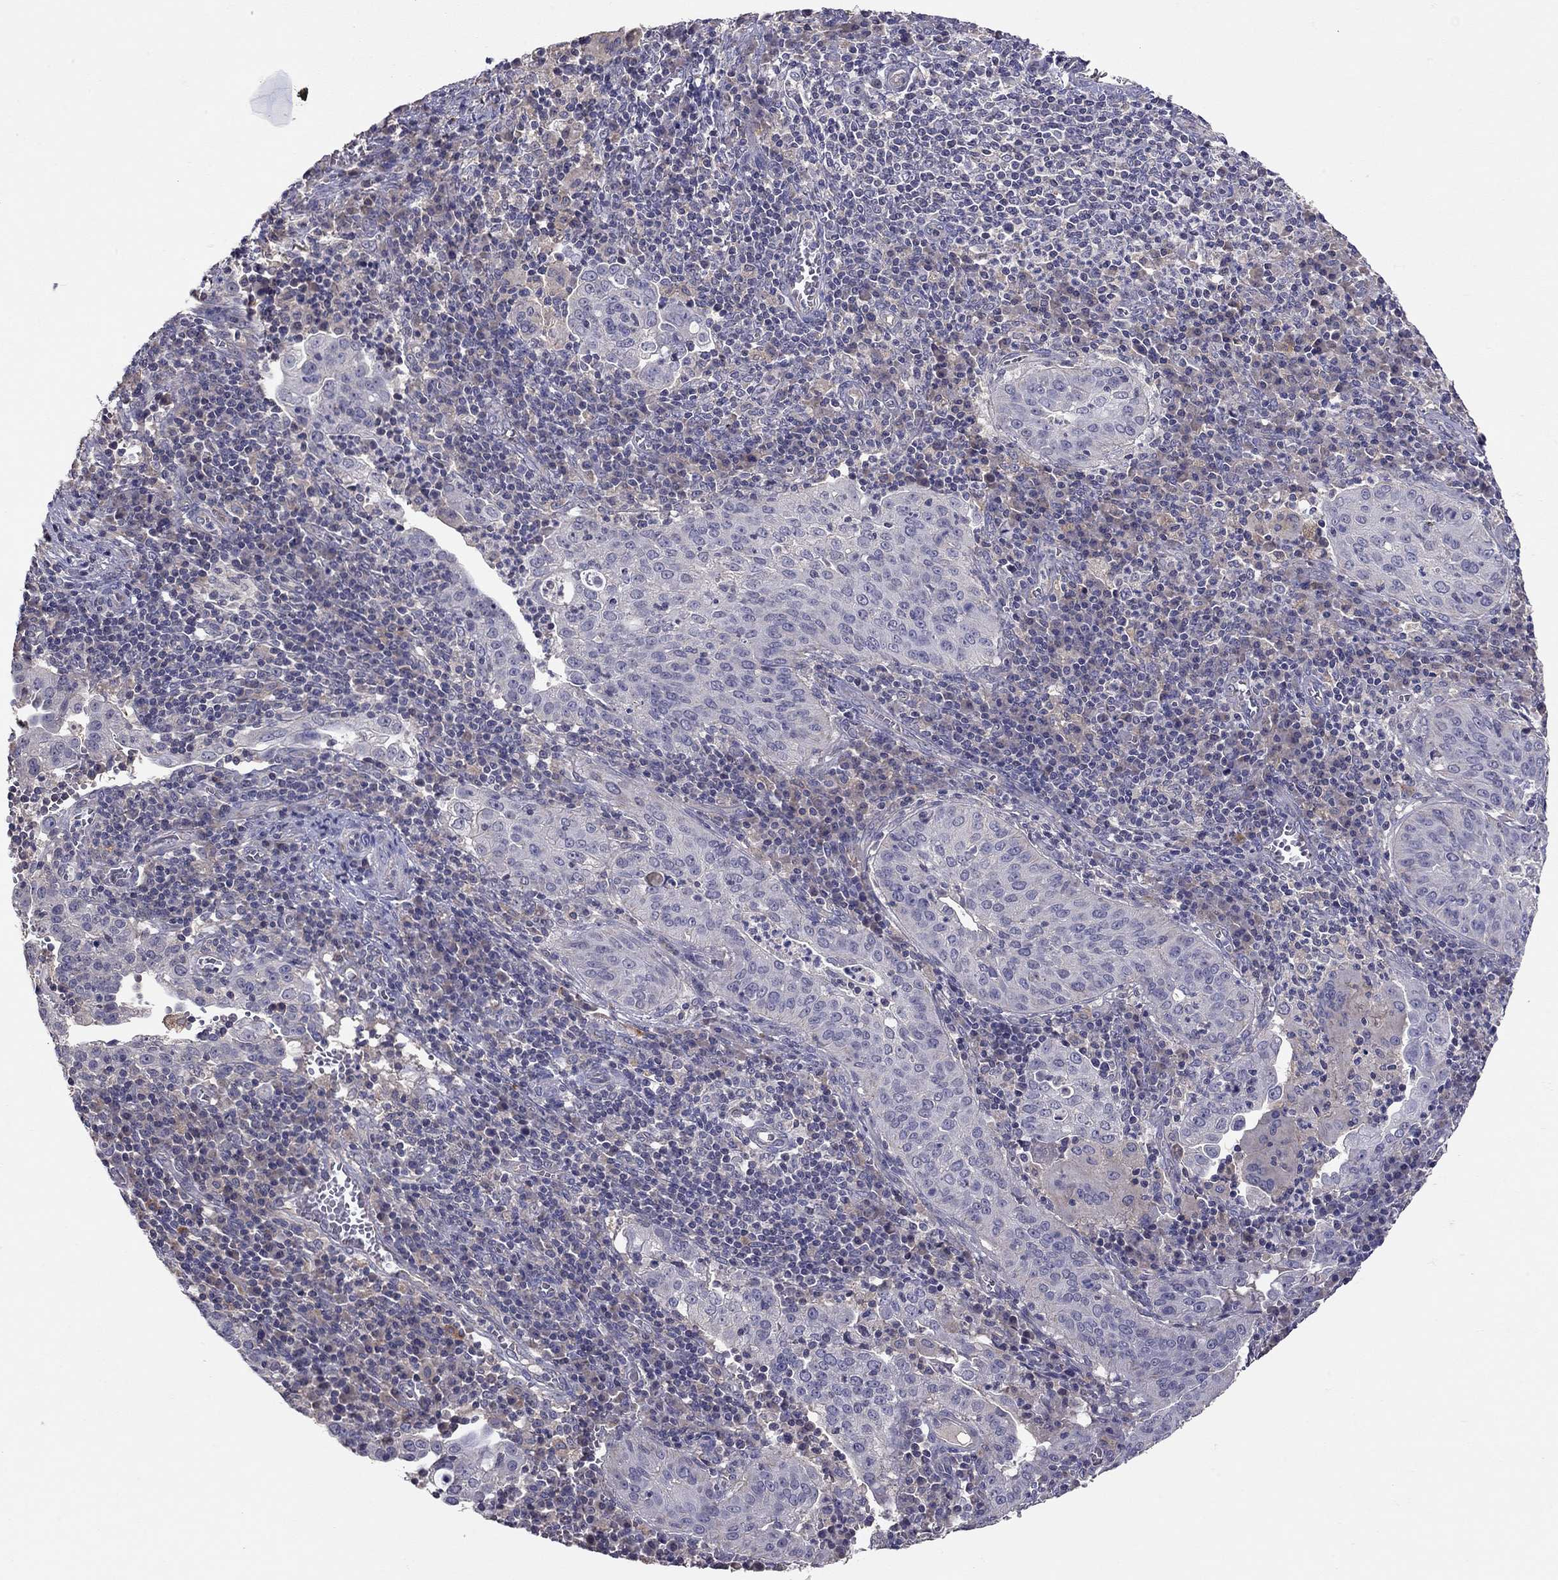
{"staining": {"intensity": "negative", "quantity": "none", "location": "none"}, "tissue": "cervical cancer", "cell_type": "Tumor cells", "image_type": "cancer", "snomed": [{"axis": "morphology", "description": "Squamous cell carcinoma, NOS"}, {"axis": "topography", "description": "Cervix"}], "caption": "Tumor cells are negative for brown protein staining in cervical cancer (squamous cell carcinoma). (DAB immunohistochemistry (IHC), high magnification).", "gene": "RTP5", "patient": {"sex": "female", "age": 39}}